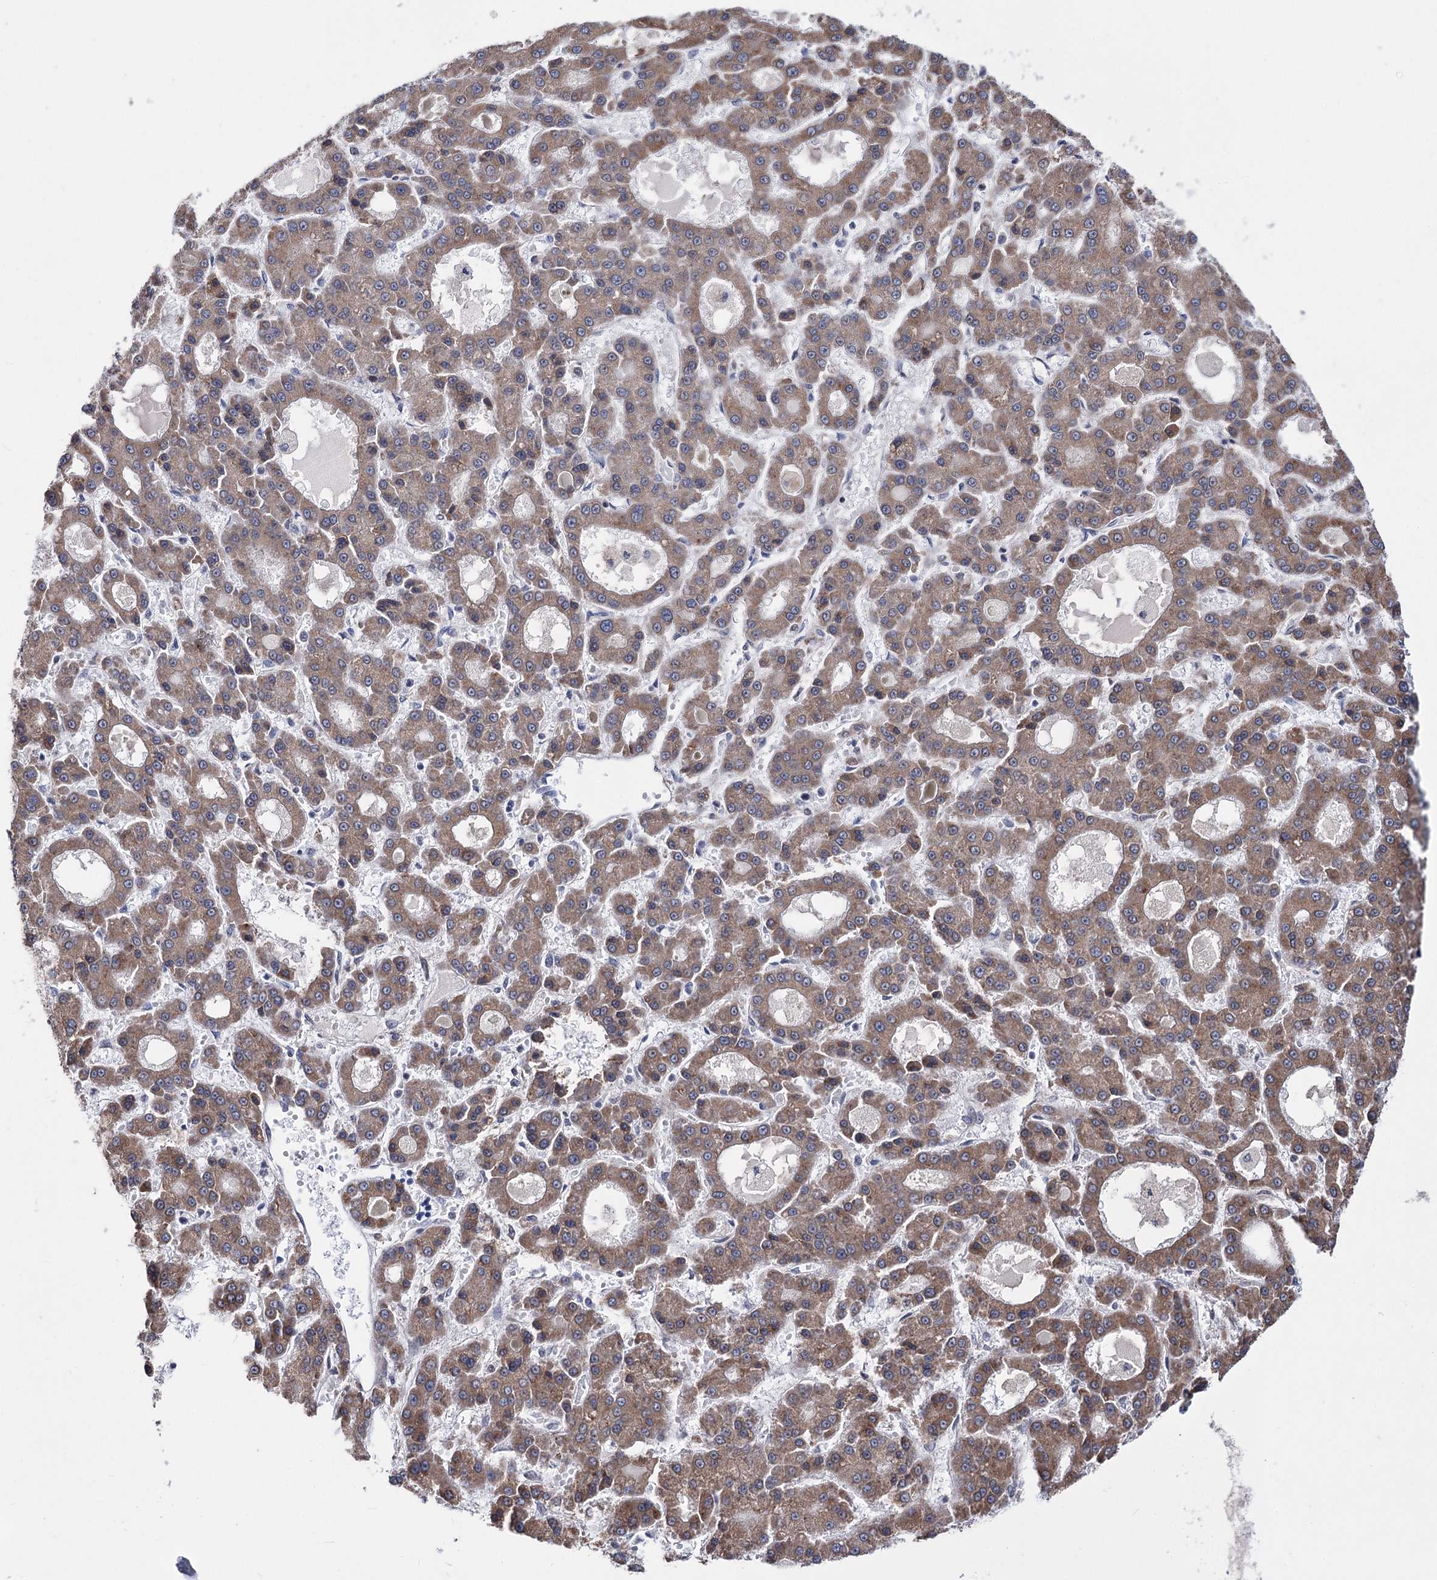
{"staining": {"intensity": "moderate", "quantity": ">75%", "location": "cytoplasmic/membranous"}, "tissue": "liver cancer", "cell_type": "Tumor cells", "image_type": "cancer", "snomed": [{"axis": "morphology", "description": "Carcinoma, Hepatocellular, NOS"}, {"axis": "topography", "description": "Liver"}], "caption": "This is a micrograph of IHC staining of liver hepatocellular carcinoma, which shows moderate staining in the cytoplasmic/membranous of tumor cells.", "gene": "PPRC1", "patient": {"sex": "male", "age": 70}}